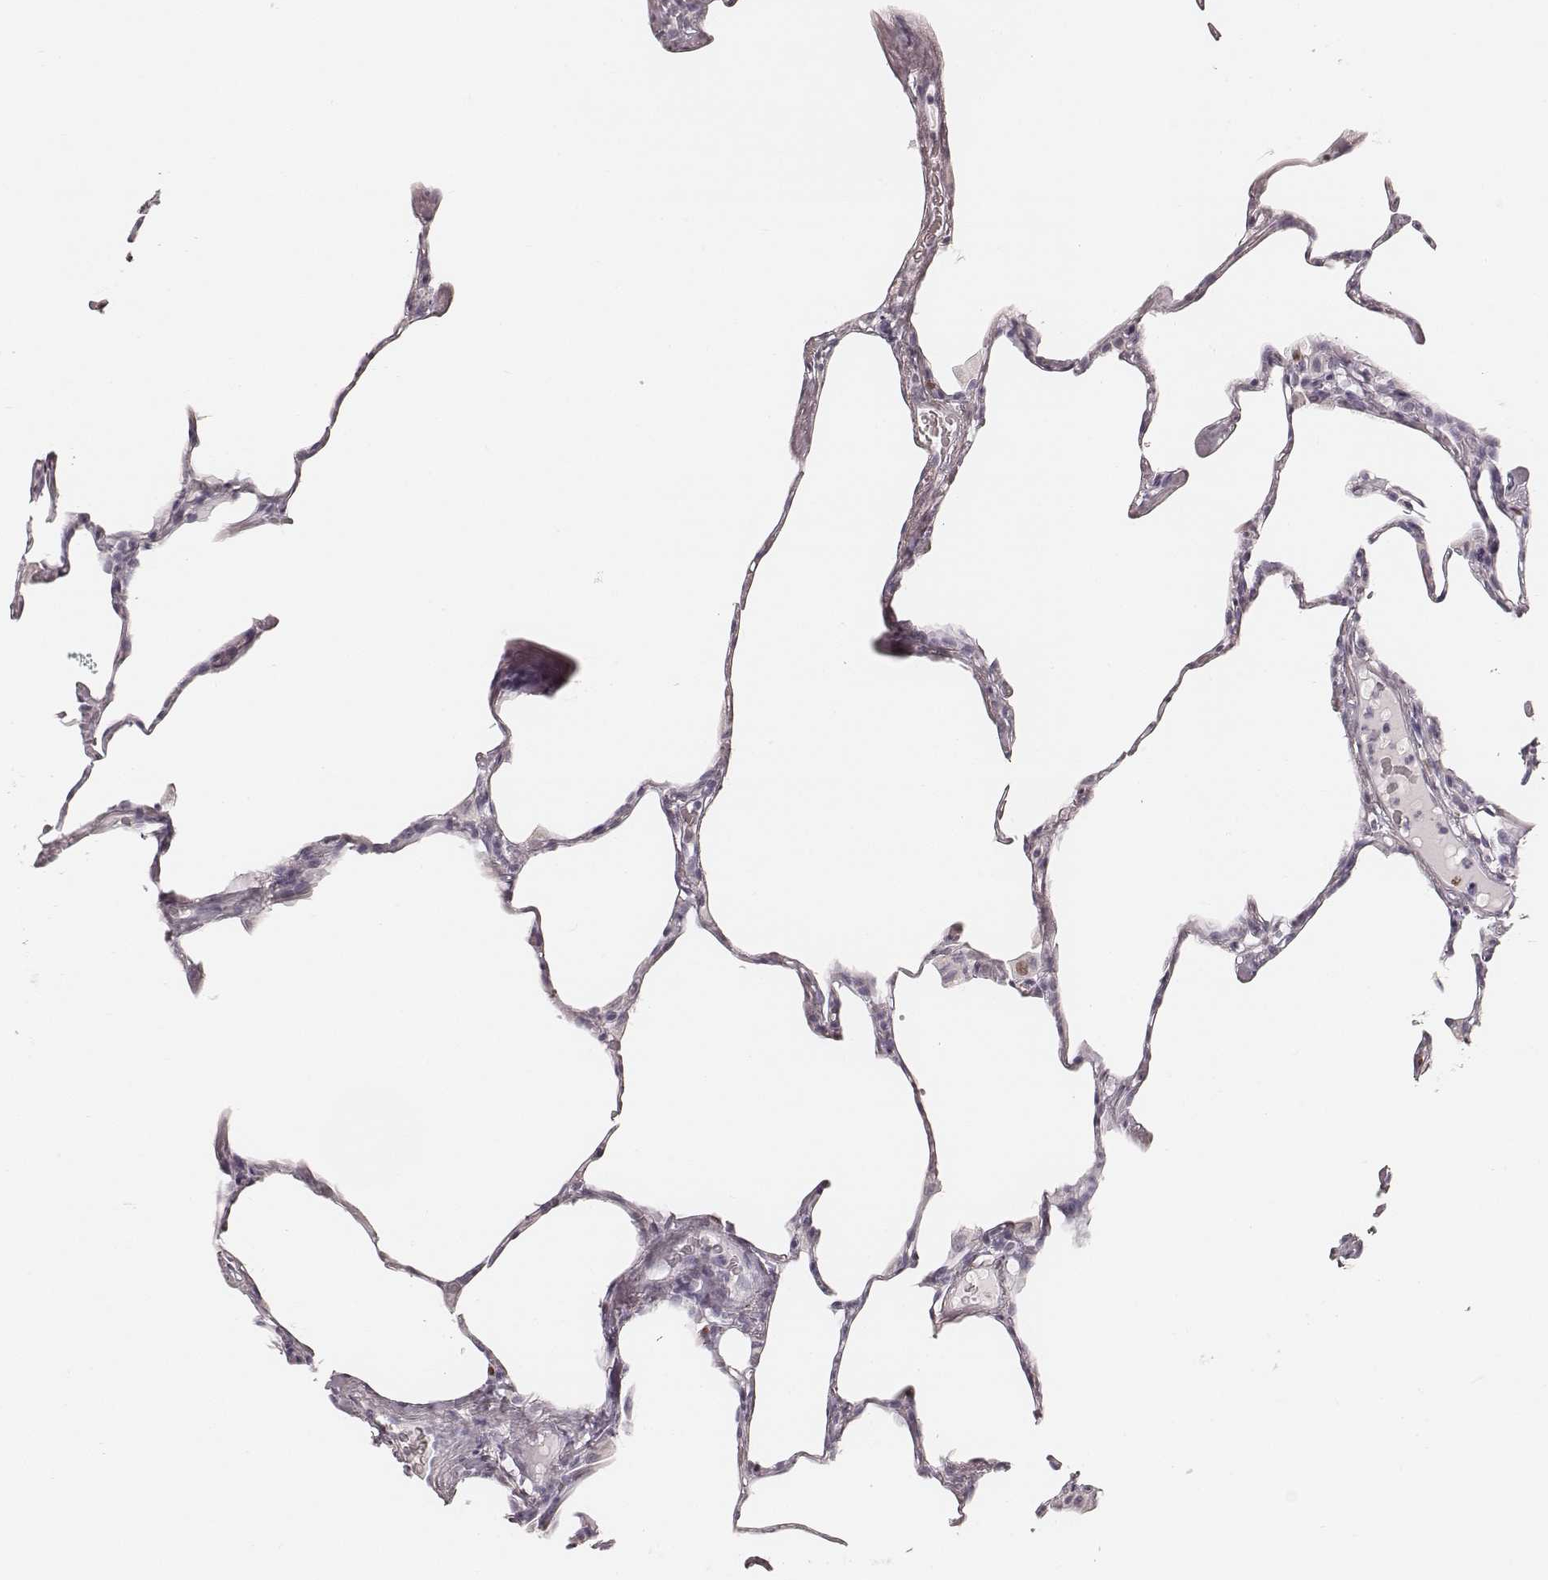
{"staining": {"intensity": "negative", "quantity": "none", "location": "none"}, "tissue": "lung", "cell_type": "Alveolar cells", "image_type": "normal", "snomed": [{"axis": "morphology", "description": "Normal tissue, NOS"}, {"axis": "topography", "description": "Lung"}], "caption": "Alveolar cells are negative for brown protein staining in unremarkable lung. (DAB IHC with hematoxylin counter stain).", "gene": "TEX37", "patient": {"sex": "male", "age": 65}}